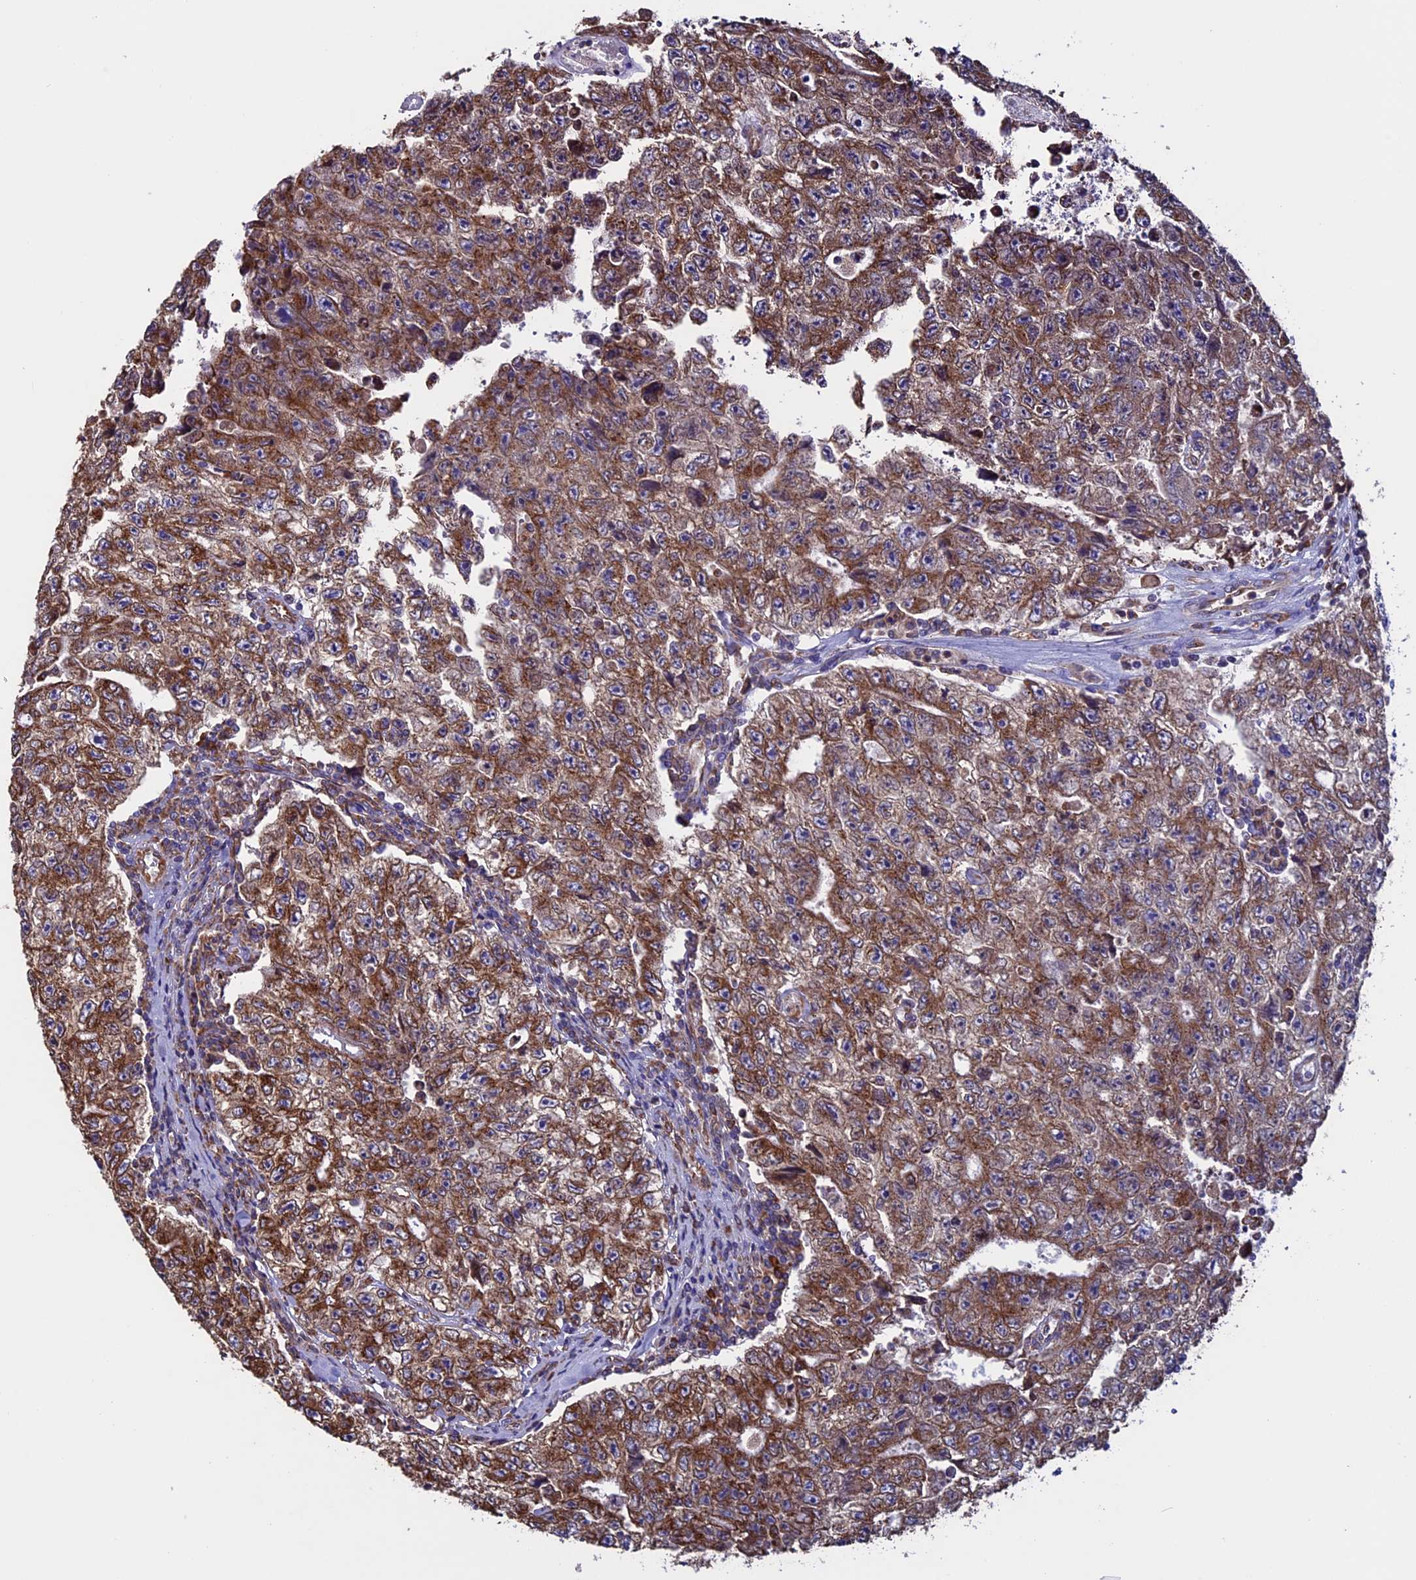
{"staining": {"intensity": "strong", "quantity": ">75%", "location": "cytoplasmic/membranous"}, "tissue": "testis cancer", "cell_type": "Tumor cells", "image_type": "cancer", "snomed": [{"axis": "morphology", "description": "Carcinoma, Embryonal, NOS"}, {"axis": "topography", "description": "Testis"}], "caption": "Human testis embryonal carcinoma stained with a brown dye reveals strong cytoplasmic/membranous positive expression in about >75% of tumor cells.", "gene": "BTBD3", "patient": {"sex": "male", "age": 17}}